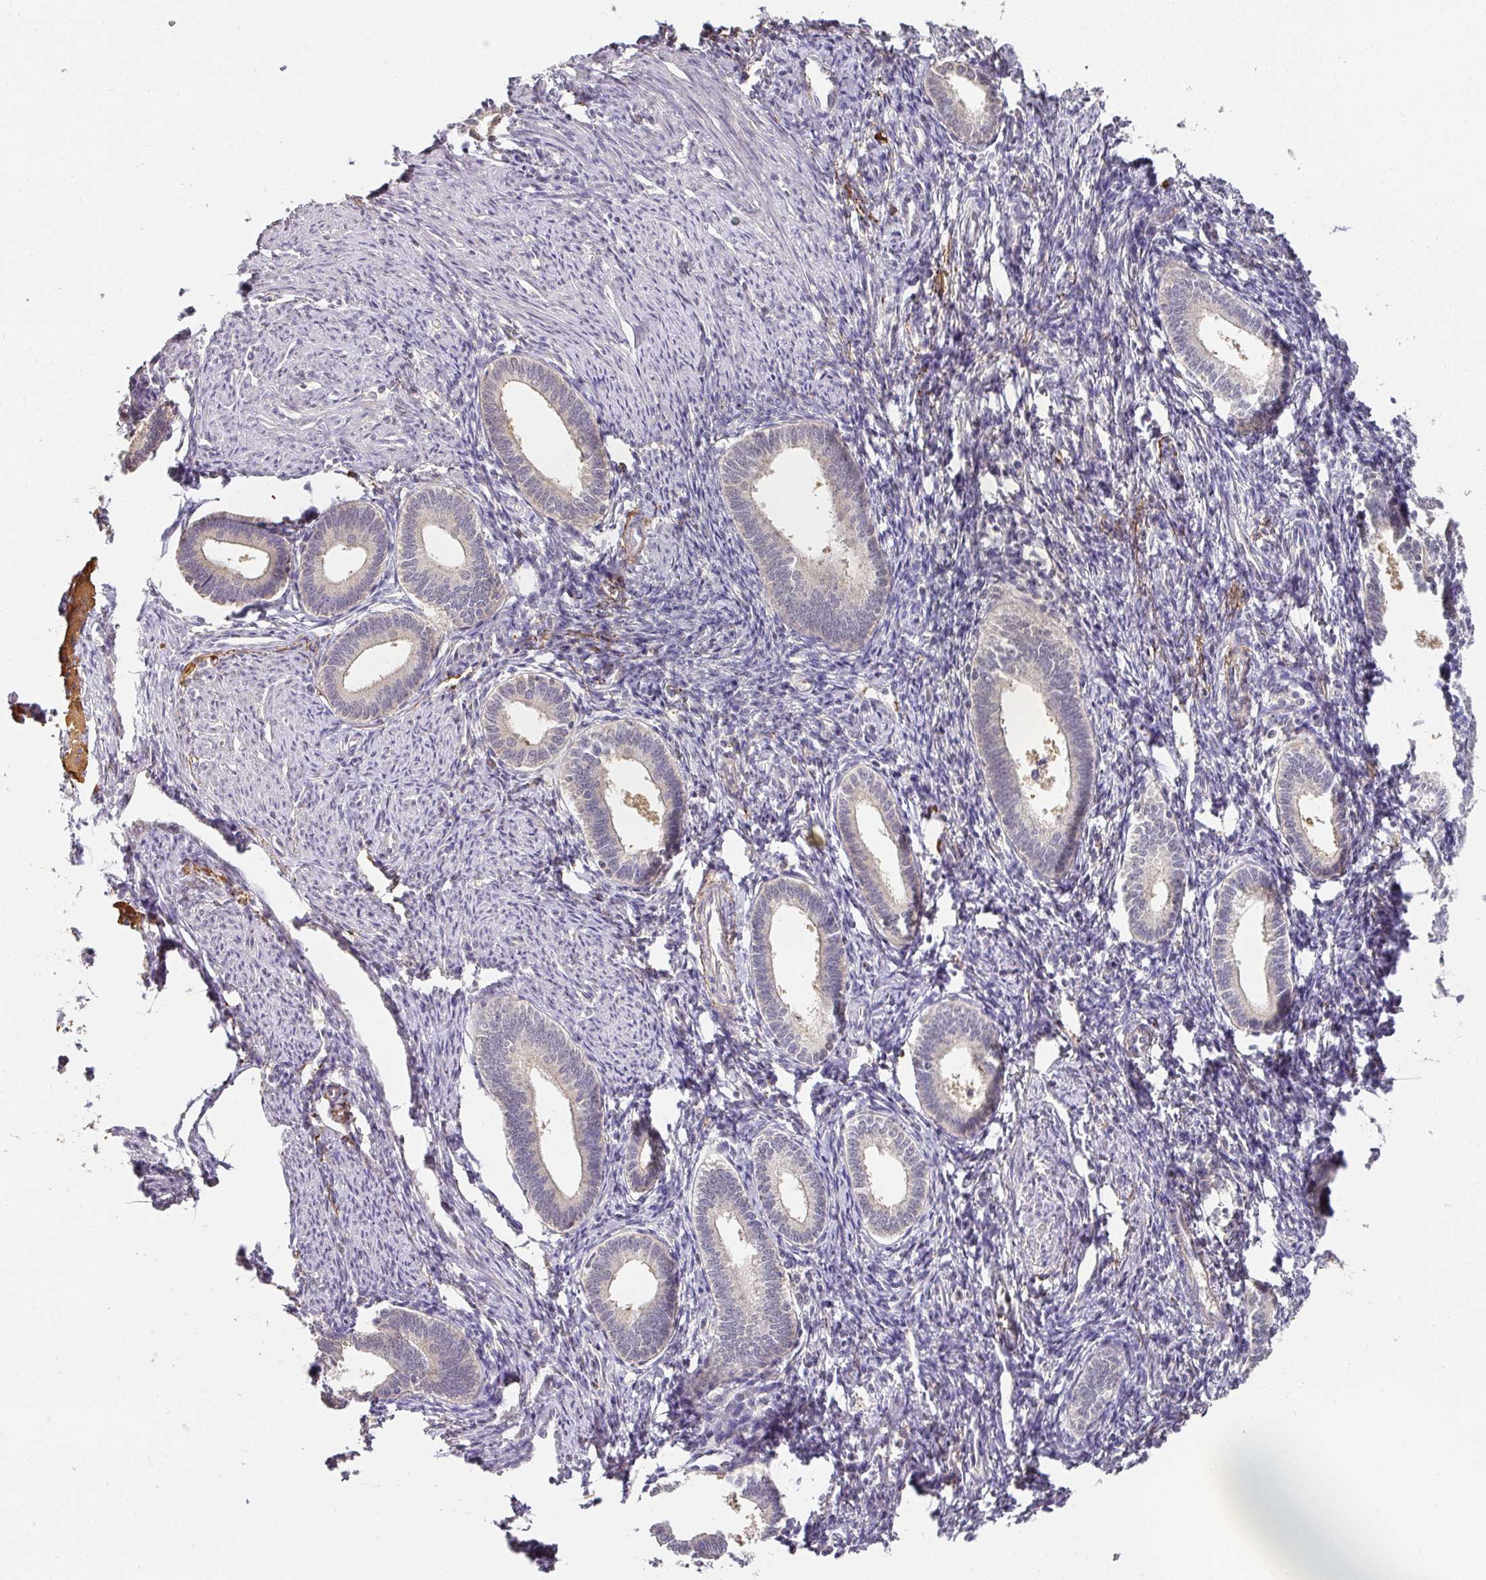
{"staining": {"intensity": "negative", "quantity": "none", "location": "none"}, "tissue": "endometrium", "cell_type": "Cells in endometrial stroma", "image_type": "normal", "snomed": [{"axis": "morphology", "description": "Normal tissue, NOS"}, {"axis": "topography", "description": "Endometrium"}], "caption": "DAB (3,3'-diaminobenzidine) immunohistochemical staining of unremarkable endometrium shows no significant staining in cells in endometrial stroma.", "gene": "FOXN4", "patient": {"sex": "female", "age": 41}}